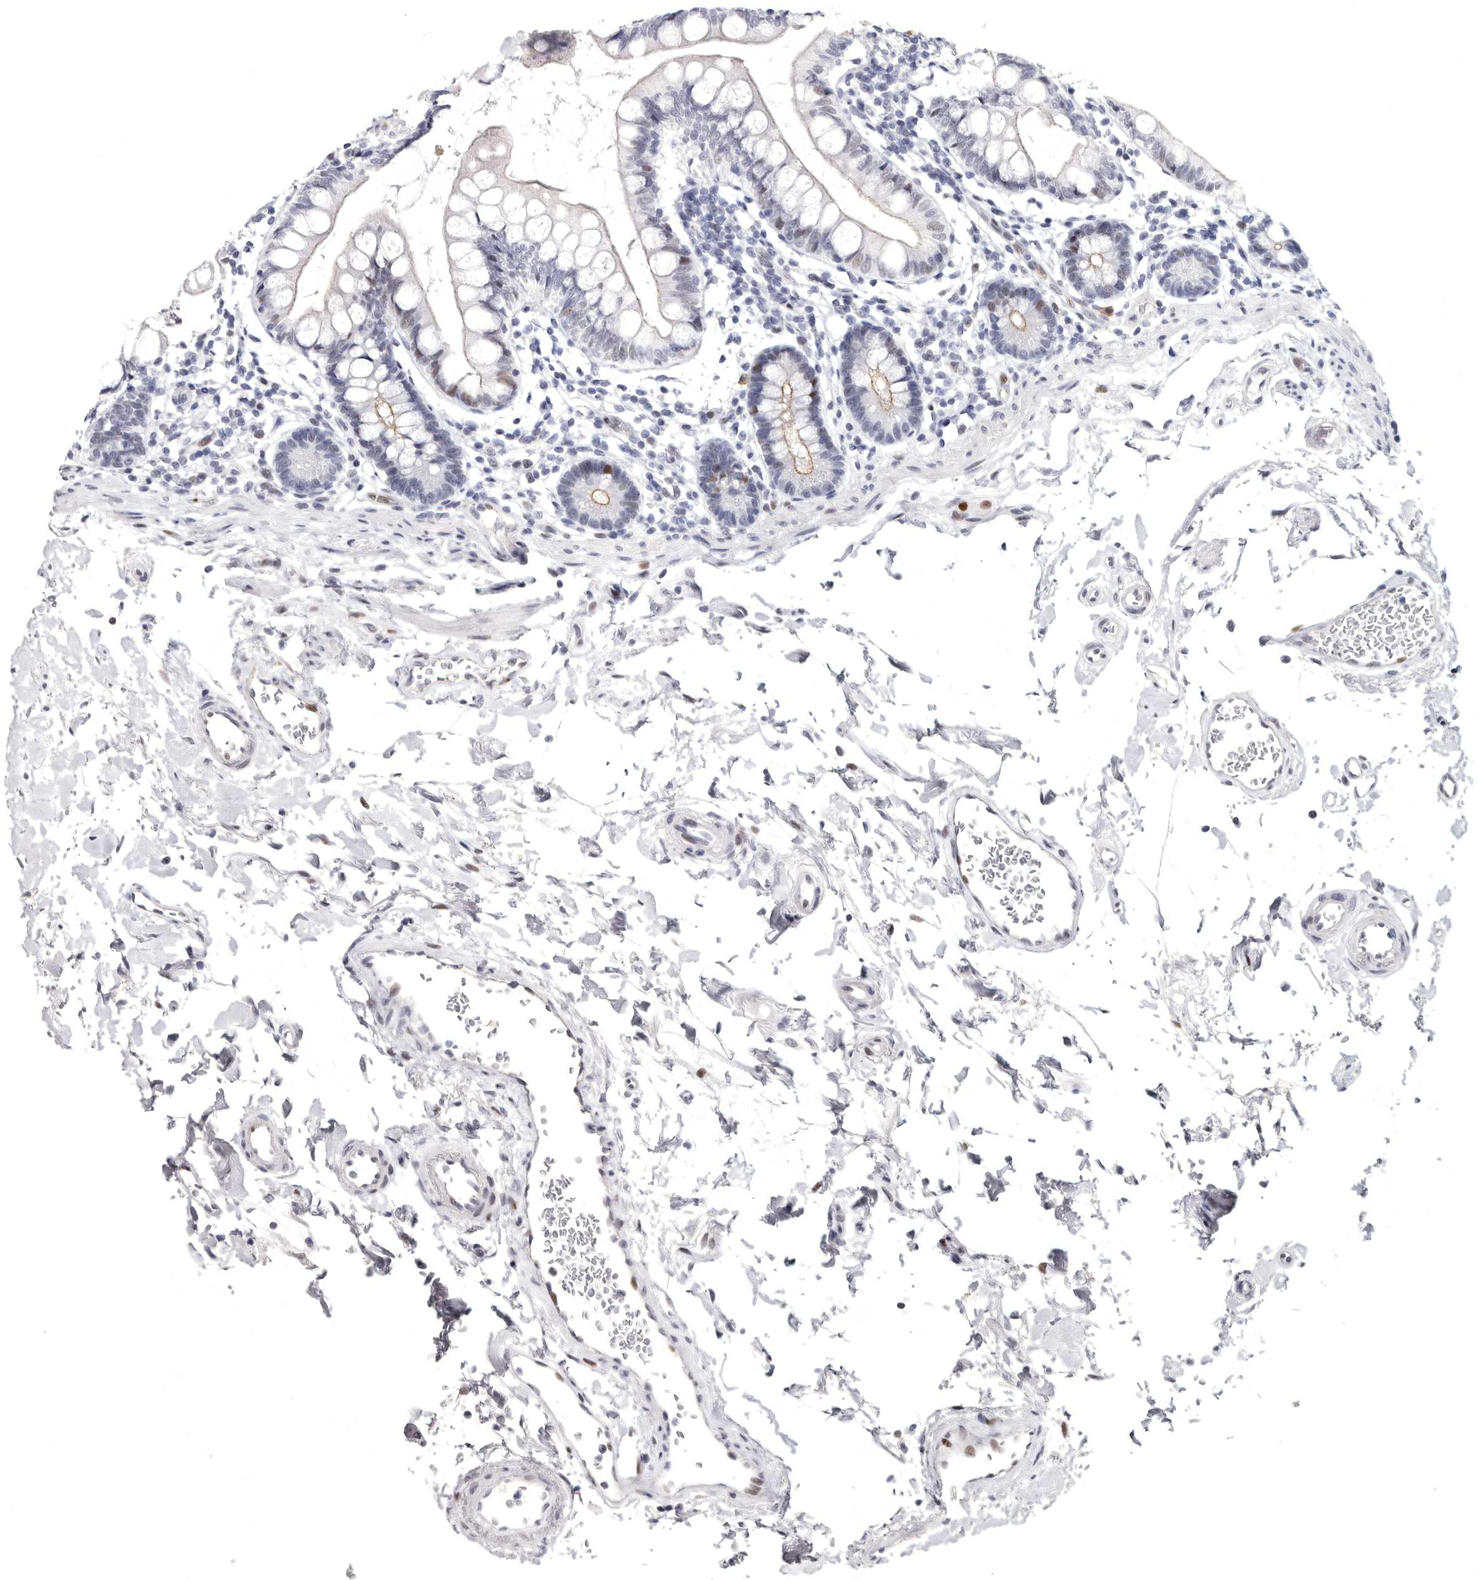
{"staining": {"intensity": "moderate", "quantity": "<25%", "location": "nuclear"}, "tissue": "small intestine", "cell_type": "Glandular cells", "image_type": "normal", "snomed": [{"axis": "morphology", "description": "Normal tissue, NOS"}, {"axis": "topography", "description": "Small intestine"}], "caption": "Protein staining by IHC displays moderate nuclear positivity in approximately <25% of glandular cells in normal small intestine.", "gene": "WRAP73", "patient": {"sex": "female", "age": 84}}